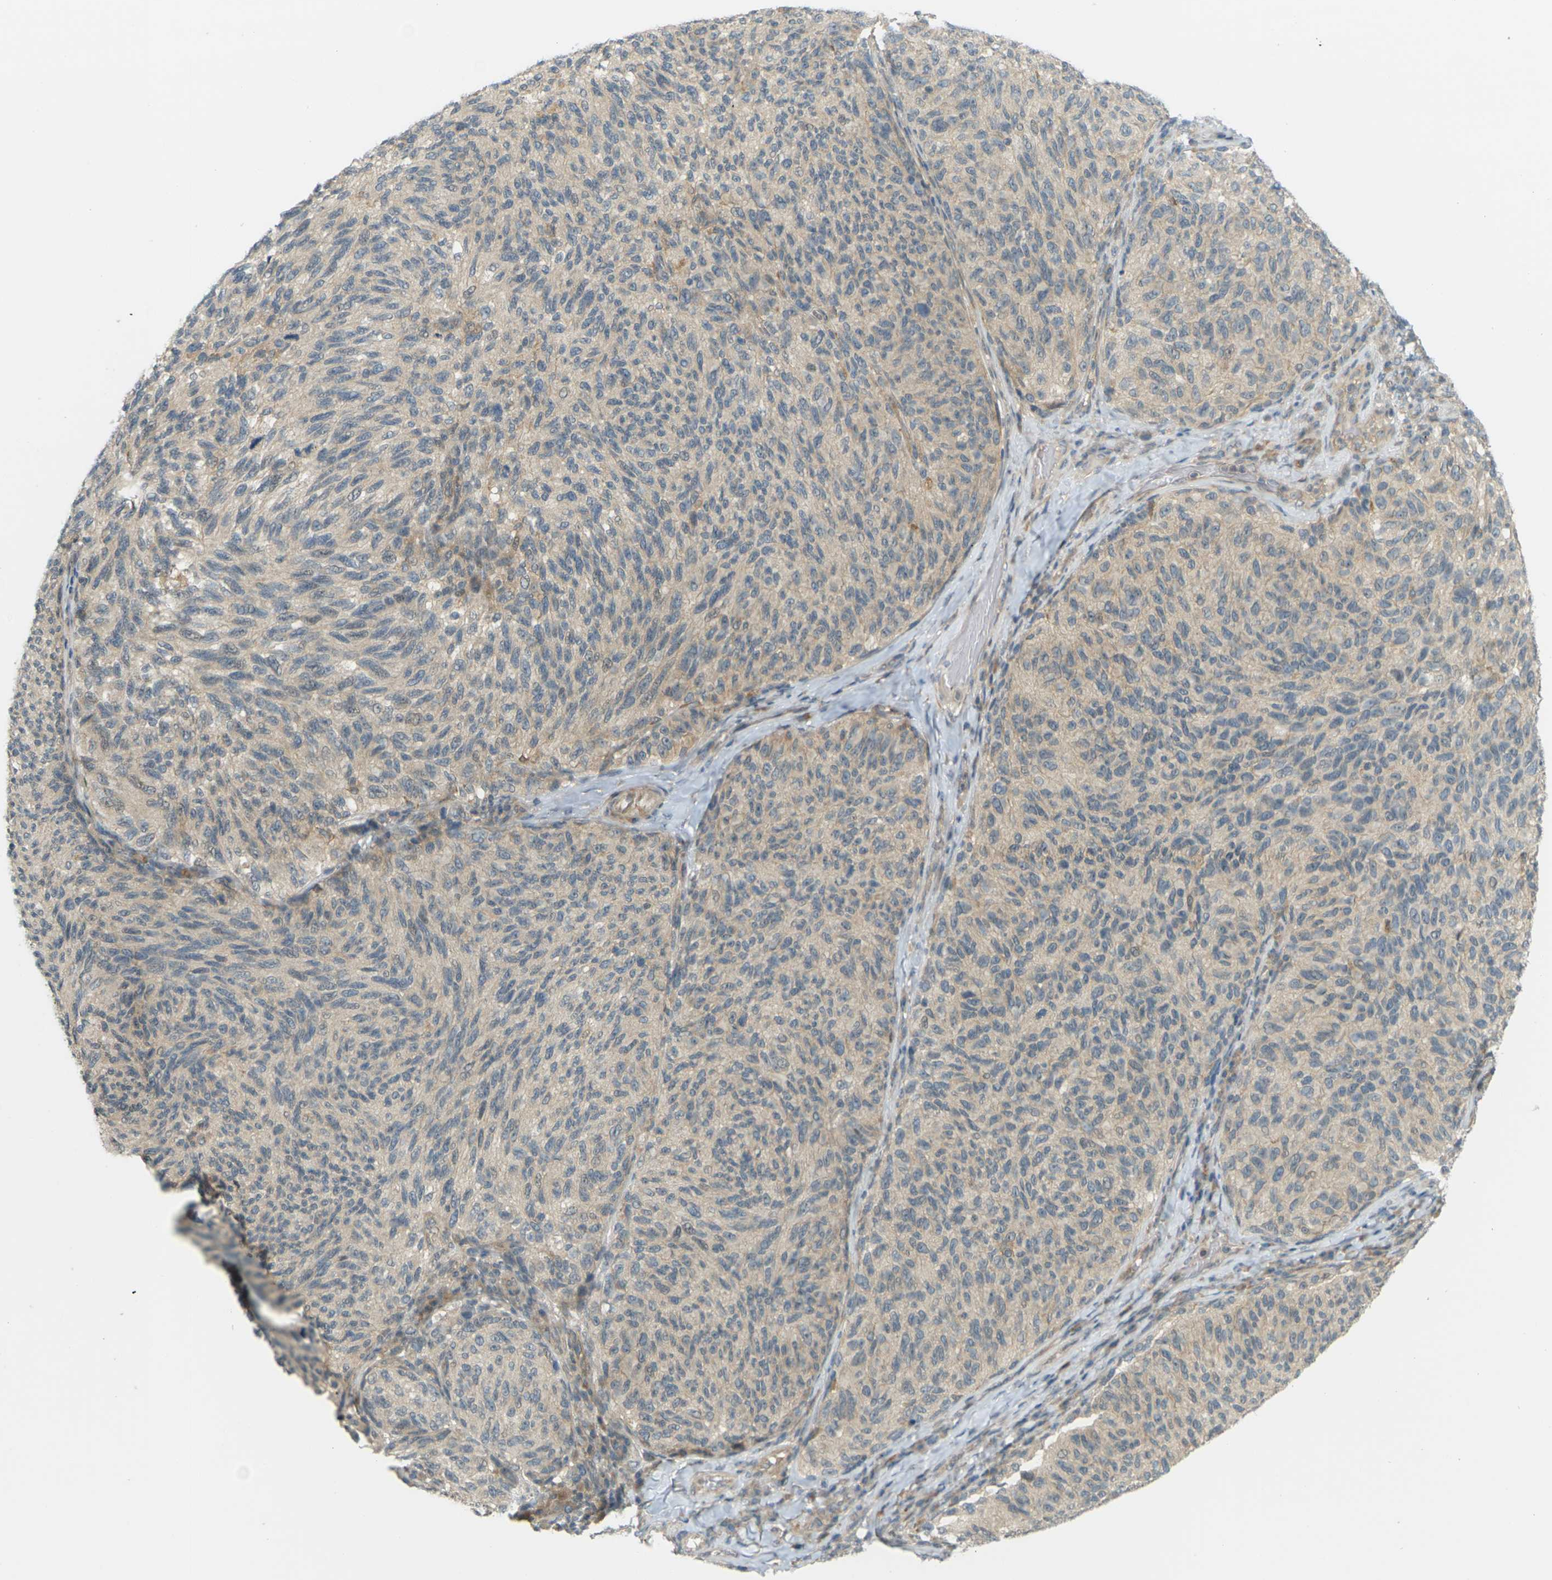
{"staining": {"intensity": "weak", "quantity": ">75%", "location": "cytoplasmic/membranous"}, "tissue": "melanoma", "cell_type": "Tumor cells", "image_type": "cancer", "snomed": [{"axis": "morphology", "description": "Malignant melanoma, NOS"}, {"axis": "topography", "description": "Skin"}], "caption": "This is an image of immunohistochemistry staining of malignant melanoma, which shows weak staining in the cytoplasmic/membranous of tumor cells.", "gene": "SOCS6", "patient": {"sex": "female", "age": 73}}